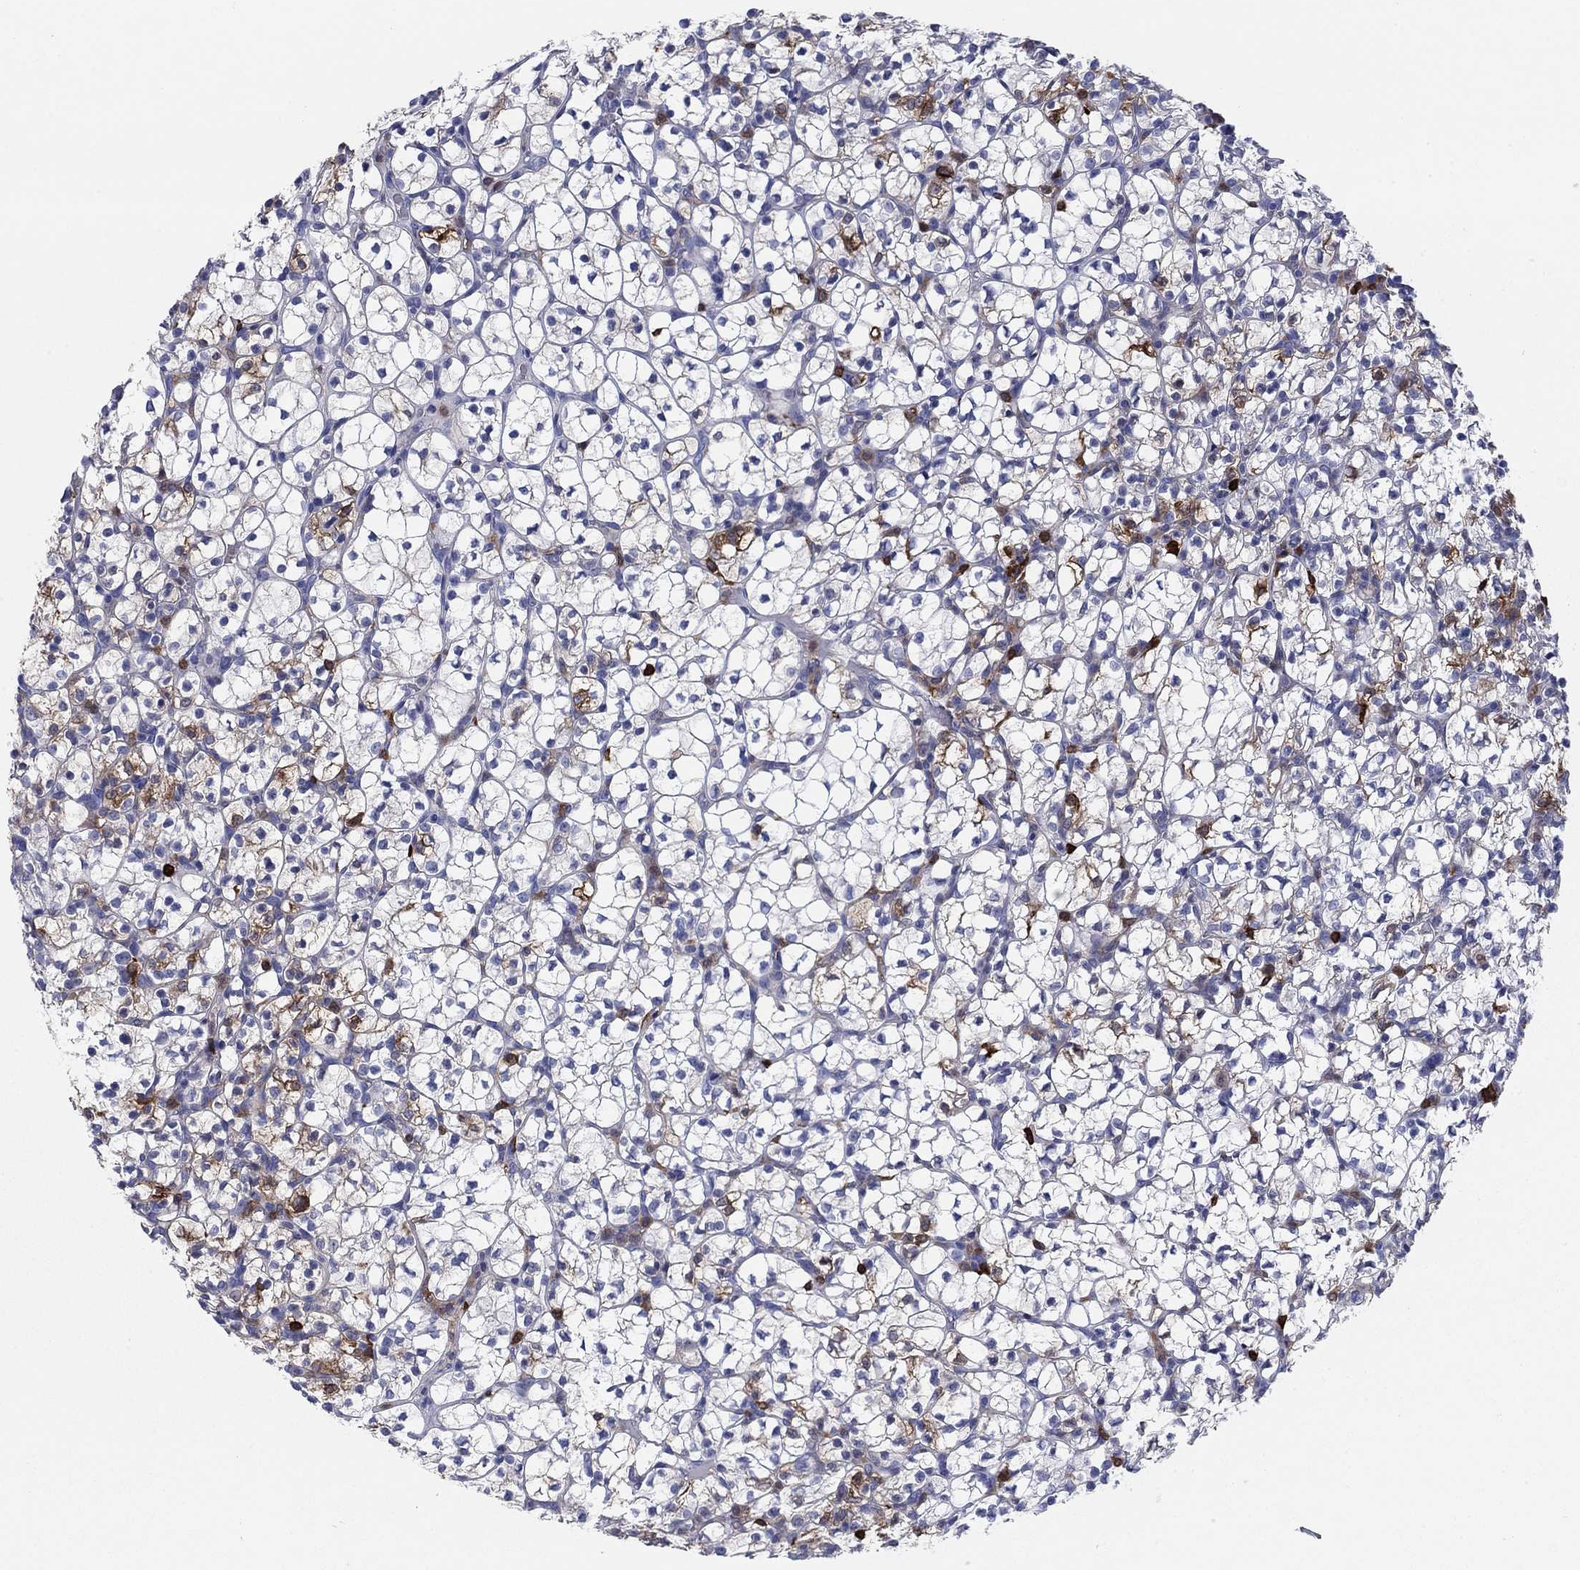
{"staining": {"intensity": "moderate", "quantity": "<25%", "location": "cytoplasmic/membranous"}, "tissue": "renal cancer", "cell_type": "Tumor cells", "image_type": "cancer", "snomed": [{"axis": "morphology", "description": "Adenocarcinoma, NOS"}, {"axis": "topography", "description": "Kidney"}], "caption": "Protein staining demonstrates moderate cytoplasmic/membranous staining in approximately <25% of tumor cells in renal cancer.", "gene": "STMN1", "patient": {"sex": "female", "age": 89}}